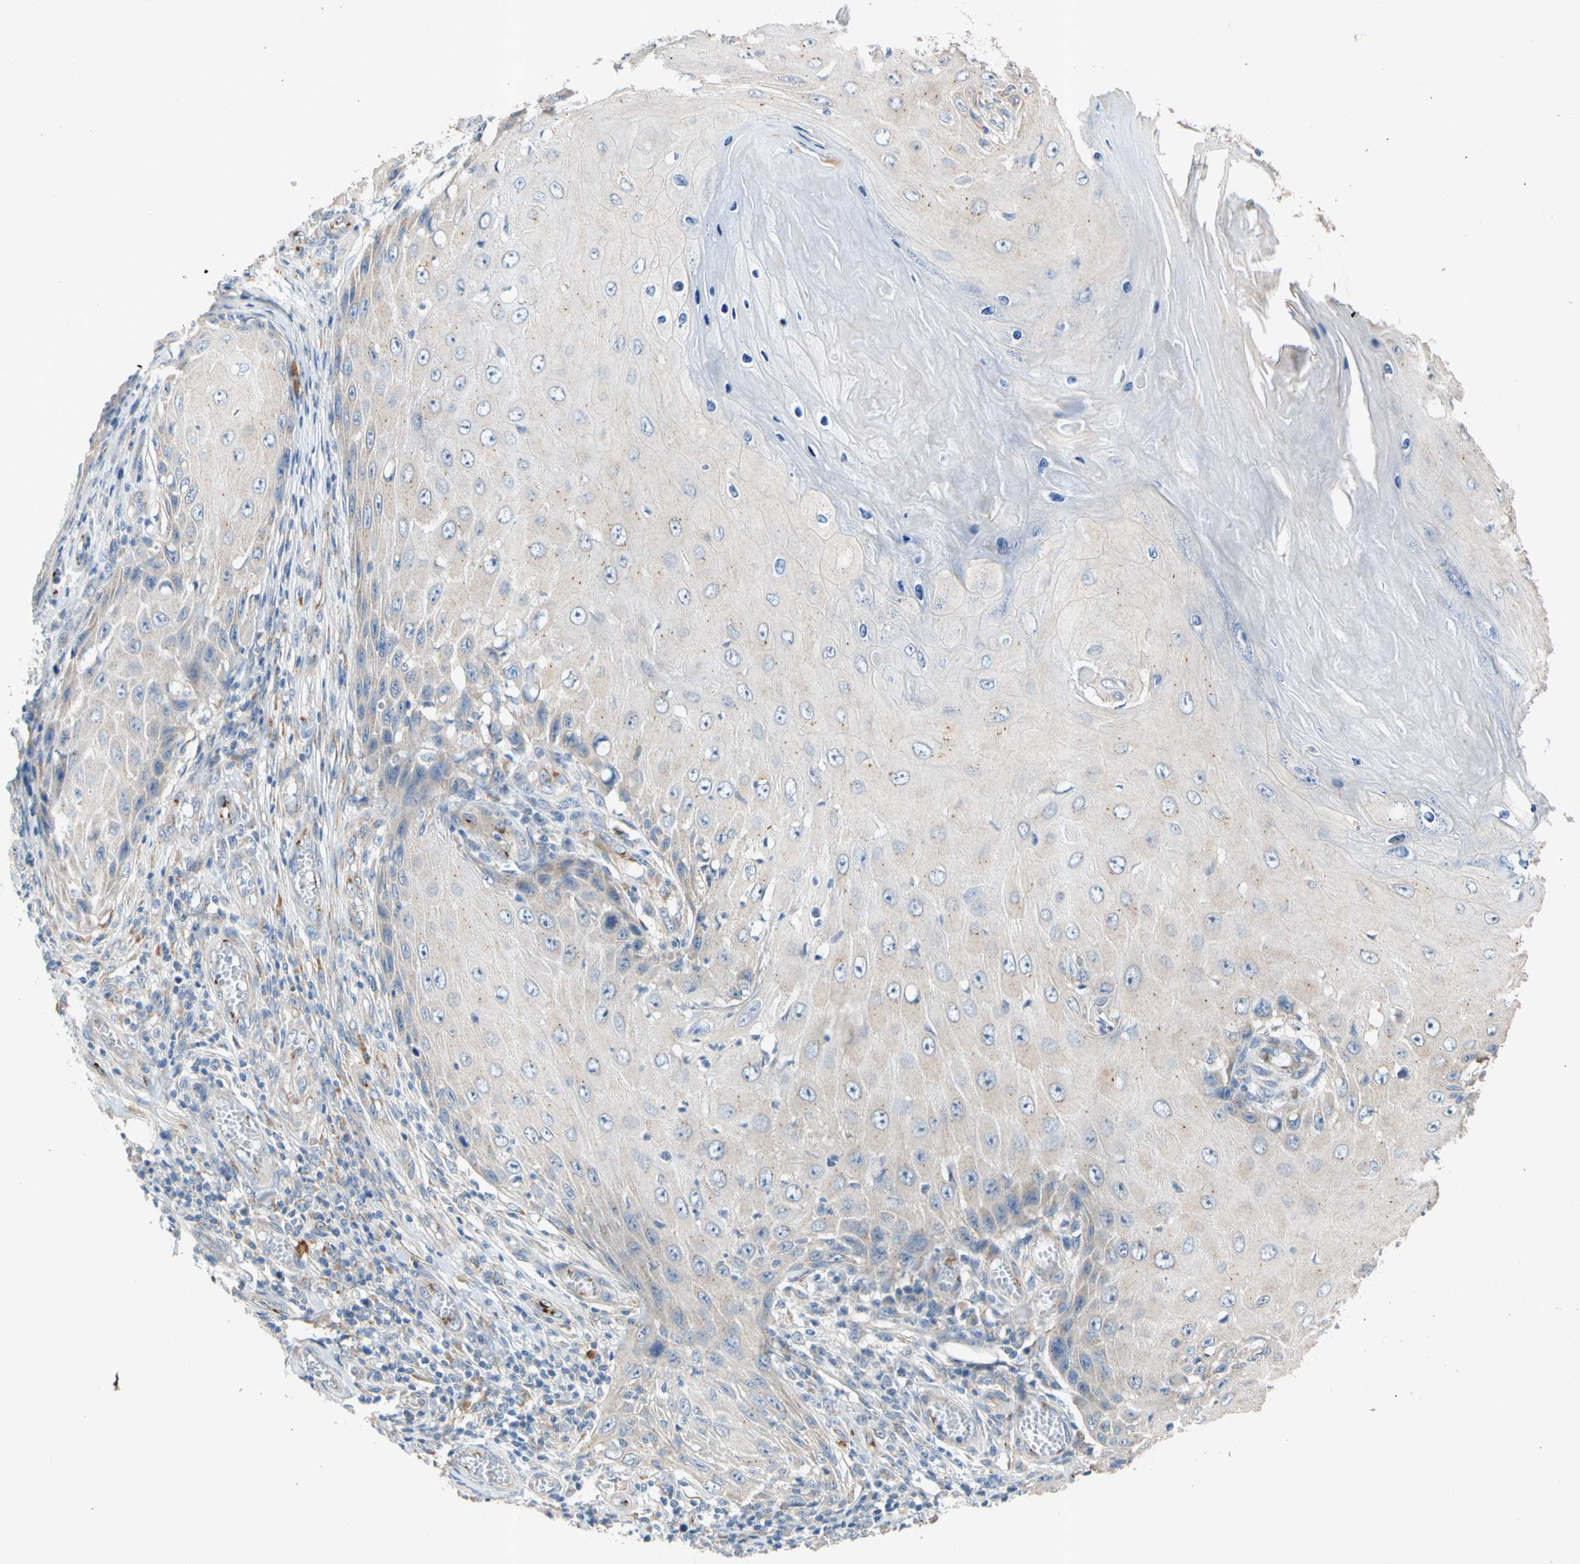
{"staining": {"intensity": "moderate", "quantity": "<25%", "location": "cytoplasmic/membranous"}, "tissue": "skin cancer", "cell_type": "Tumor cells", "image_type": "cancer", "snomed": [{"axis": "morphology", "description": "Squamous cell carcinoma, NOS"}, {"axis": "topography", "description": "Skin"}], "caption": "The histopathology image shows staining of skin squamous cell carcinoma, revealing moderate cytoplasmic/membranous protein expression (brown color) within tumor cells.", "gene": "GASK1B", "patient": {"sex": "female", "age": 73}}